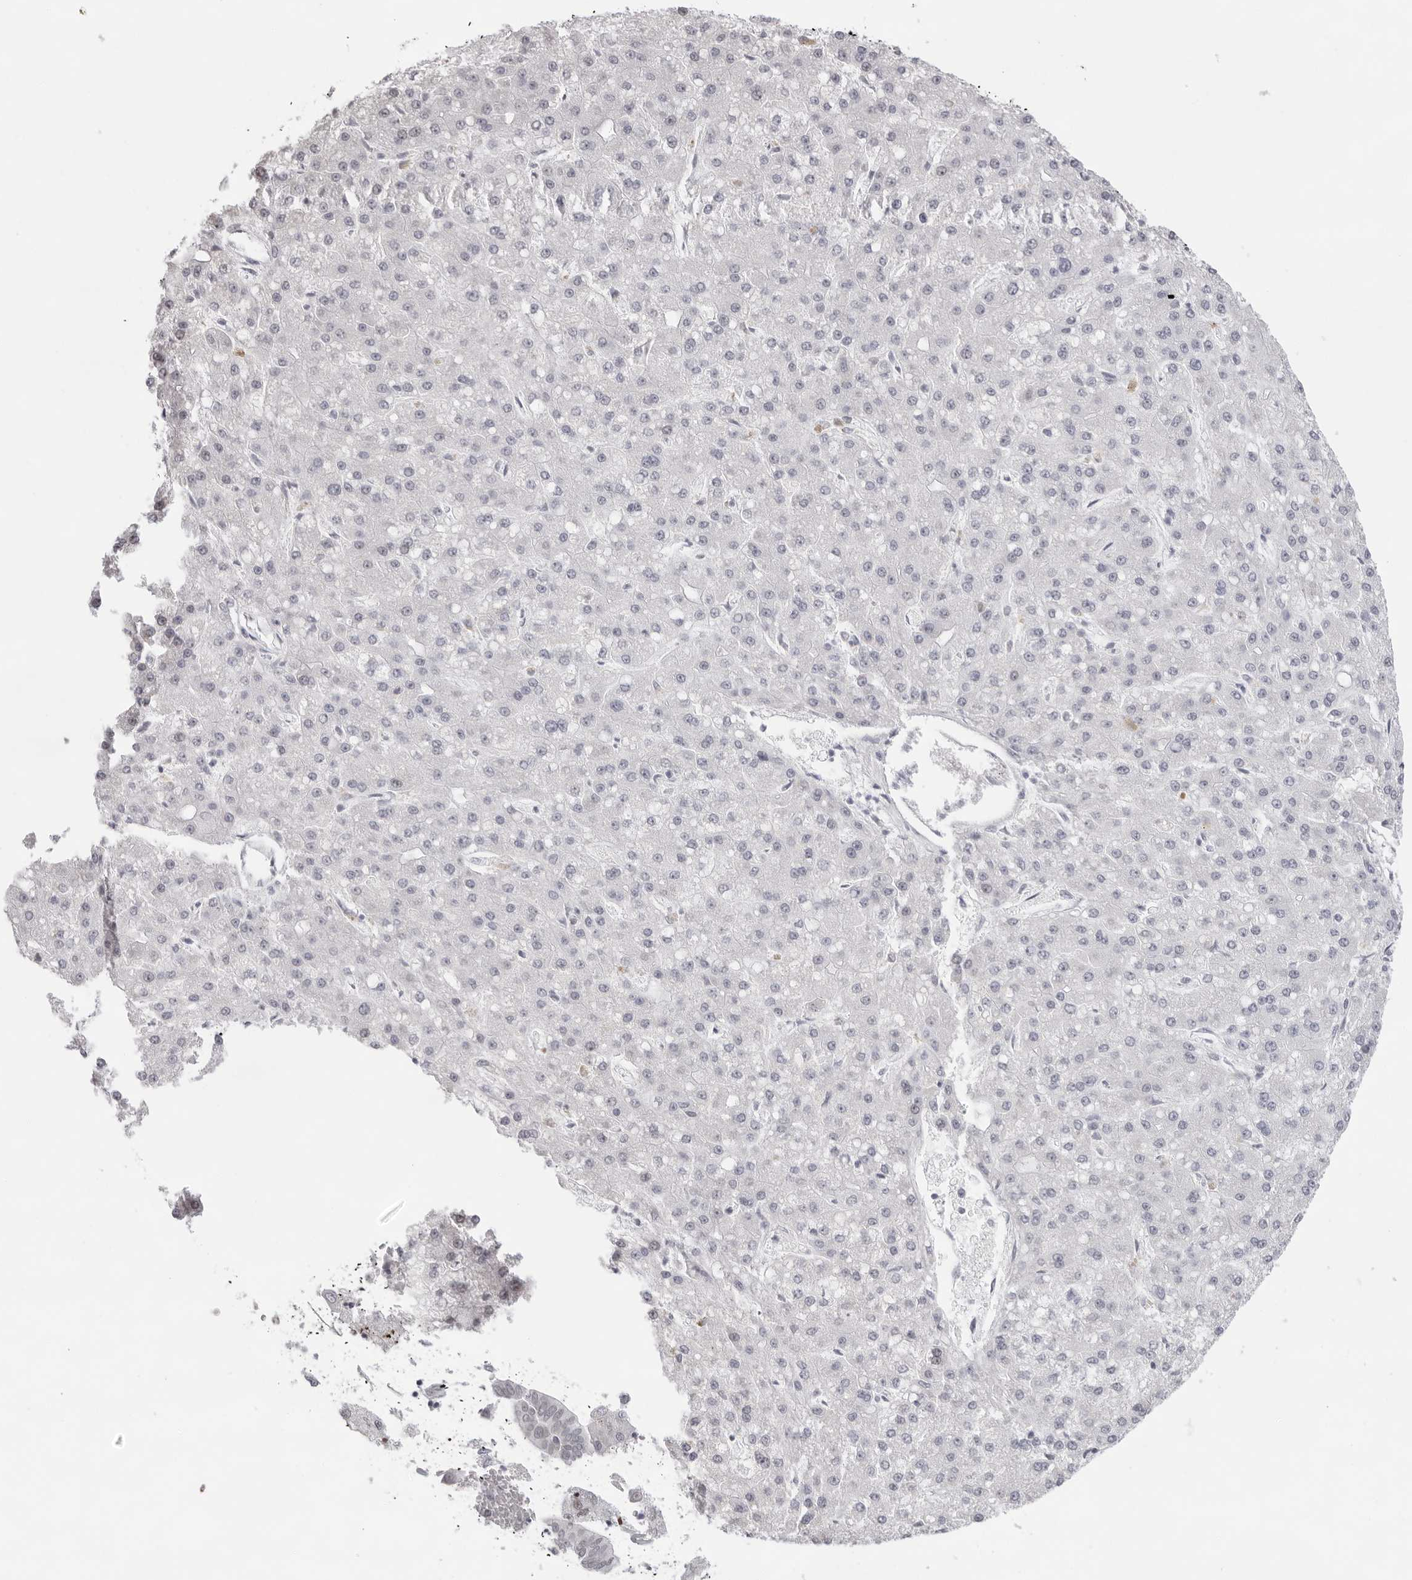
{"staining": {"intensity": "negative", "quantity": "none", "location": "none"}, "tissue": "liver cancer", "cell_type": "Tumor cells", "image_type": "cancer", "snomed": [{"axis": "morphology", "description": "Carcinoma, Hepatocellular, NOS"}, {"axis": "topography", "description": "Liver"}], "caption": "High magnification brightfield microscopy of liver cancer (hepatocellular carcinoma) stained with DAB (3,3'-diaminobenzidine) (brown) and counterstained with hematoxylin (blue): tumor cells show no significant staining.", "gene": "KLK12", "patient": {"sex": "male", "age": 67}}